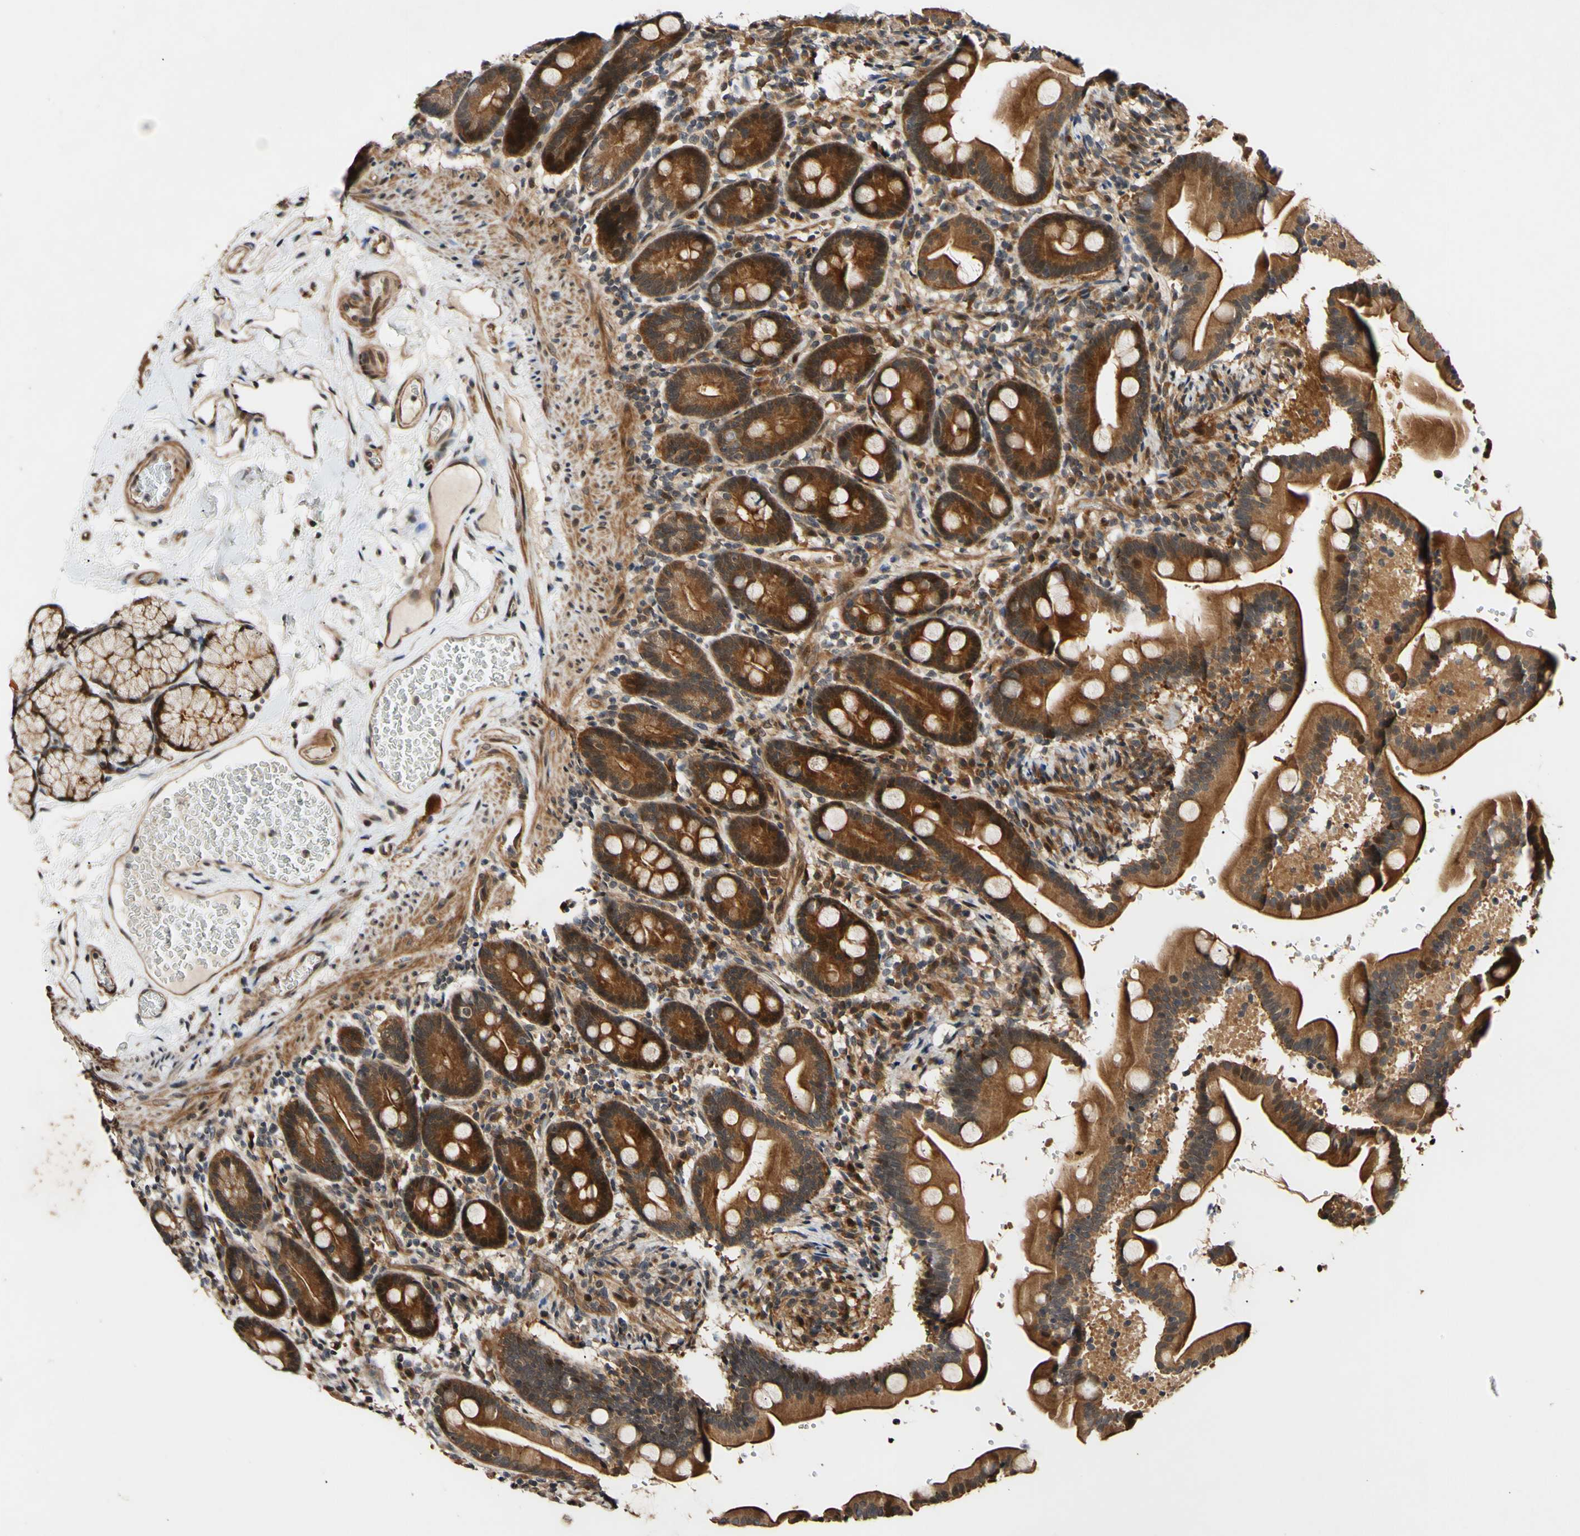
{"staining": {"intensity": "strong", "quantity": ">75%", "location": "cytoplasmic/membranous"}, "tissue": "duodenum", "cell_type": "Glandular cells", "image_type": "normal", "snomed": [{"axis": "morphology", "description": "Normal tissue, NOS"}, {"axis": "topography", "description": "Duodenum"}], "caption": "Protein staining by immunohistochemistry (IHC) reveals strong cytoplasmic/membranous expression in approximately >75% of glandular cells in normal duodenum.", "gene": "CSNK1E", "patient": {"sex": "male", "age": 54}}